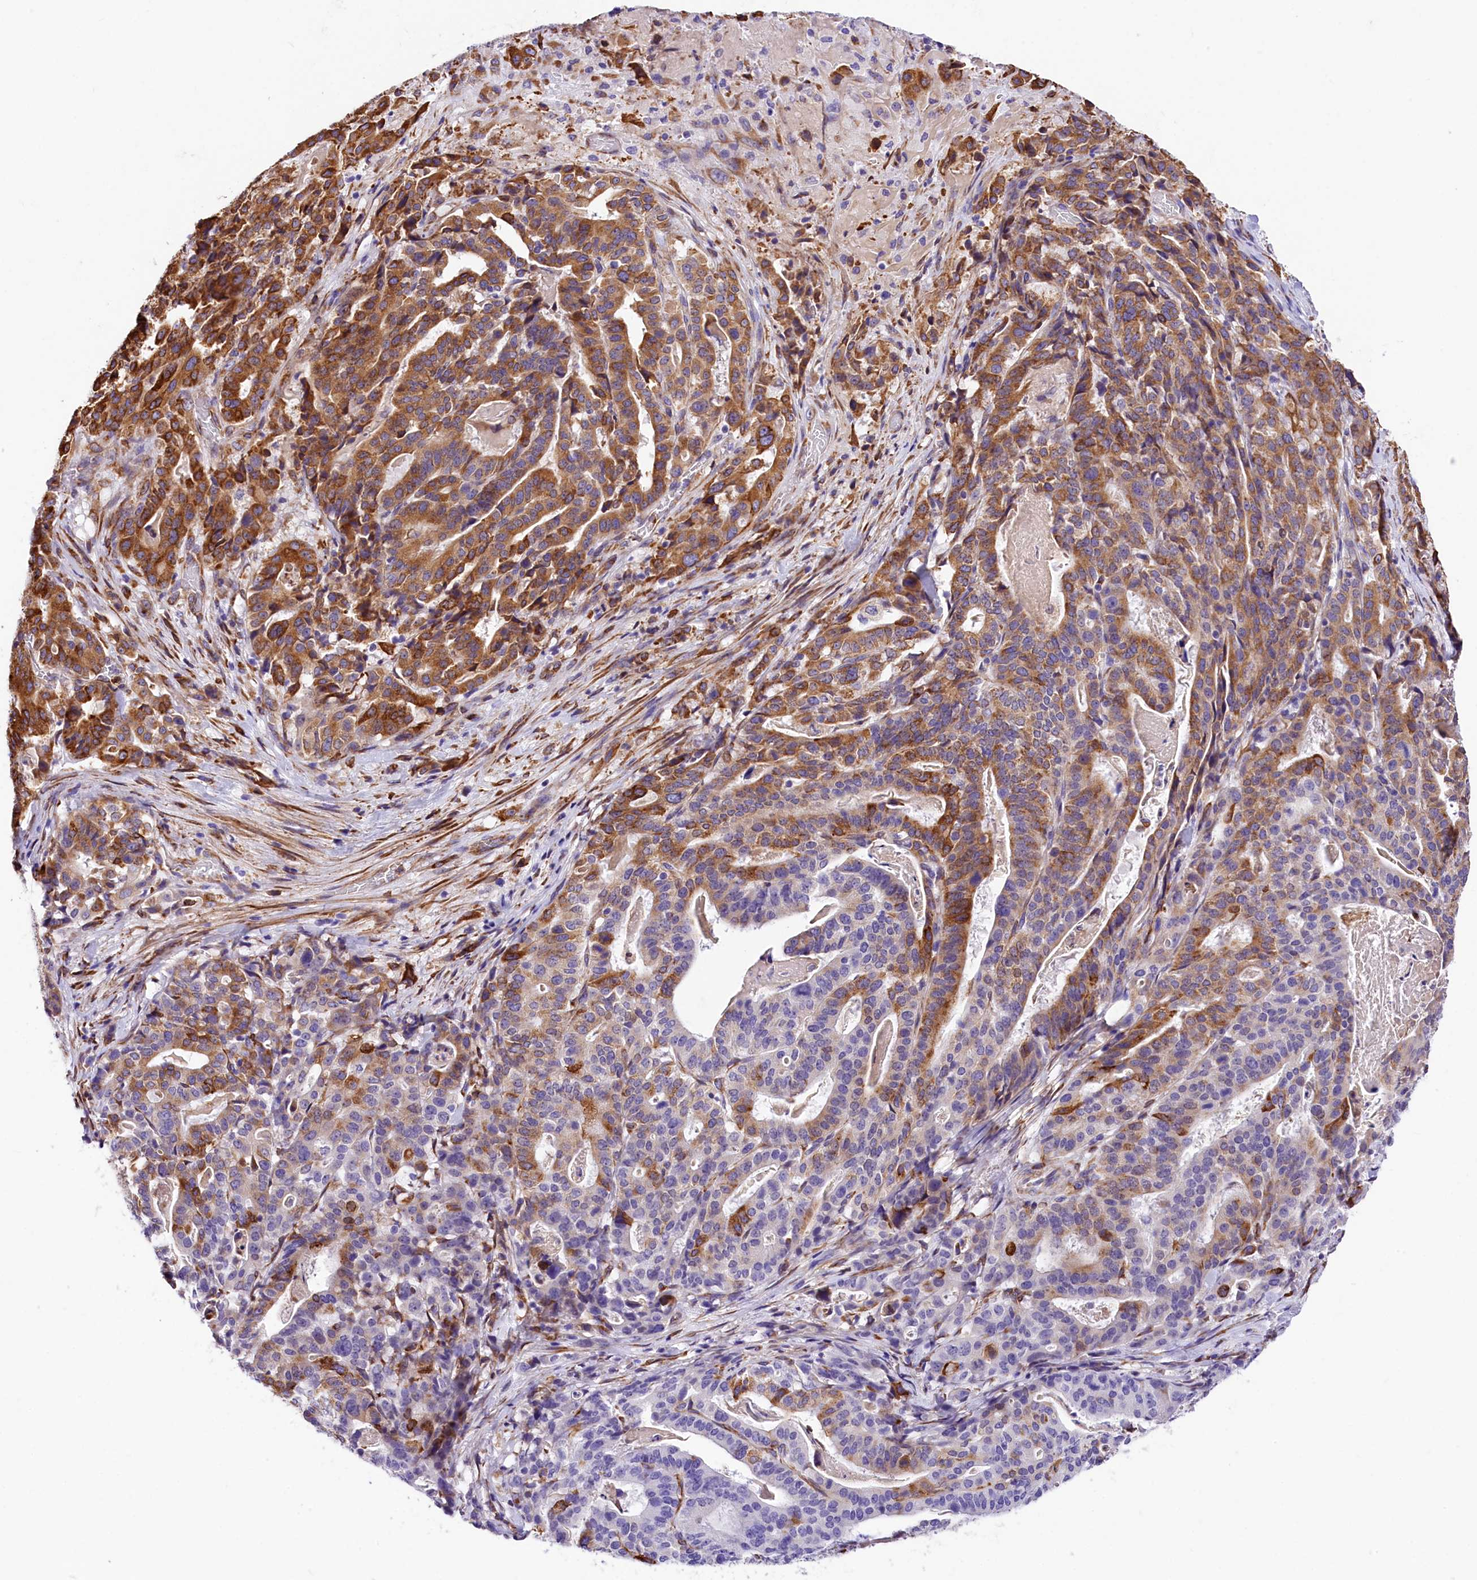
{"staining": {"intensity": "moderate", "quantity": "25%-75%", "location": "cytoplasmic/membranous"}, "tissue": "stomach cancer", "cell_type": "Tumor cells", "image_type": "cancer", "snomed": [{"axis": "morphology", "description": "Adenocarcinoma, NOS"}, {"axis": "topography", "description": "Stomach"}], "caption": "DAB (3,3'-diaminobenzidine) immunohistochemical staining of human stomach cancer shows moderate cytoplasmic/membranous protein staining in about 25%-75% of tumor cells.", "gene": "ITGA1", "patient": {"sex": "male", "age": 48}}